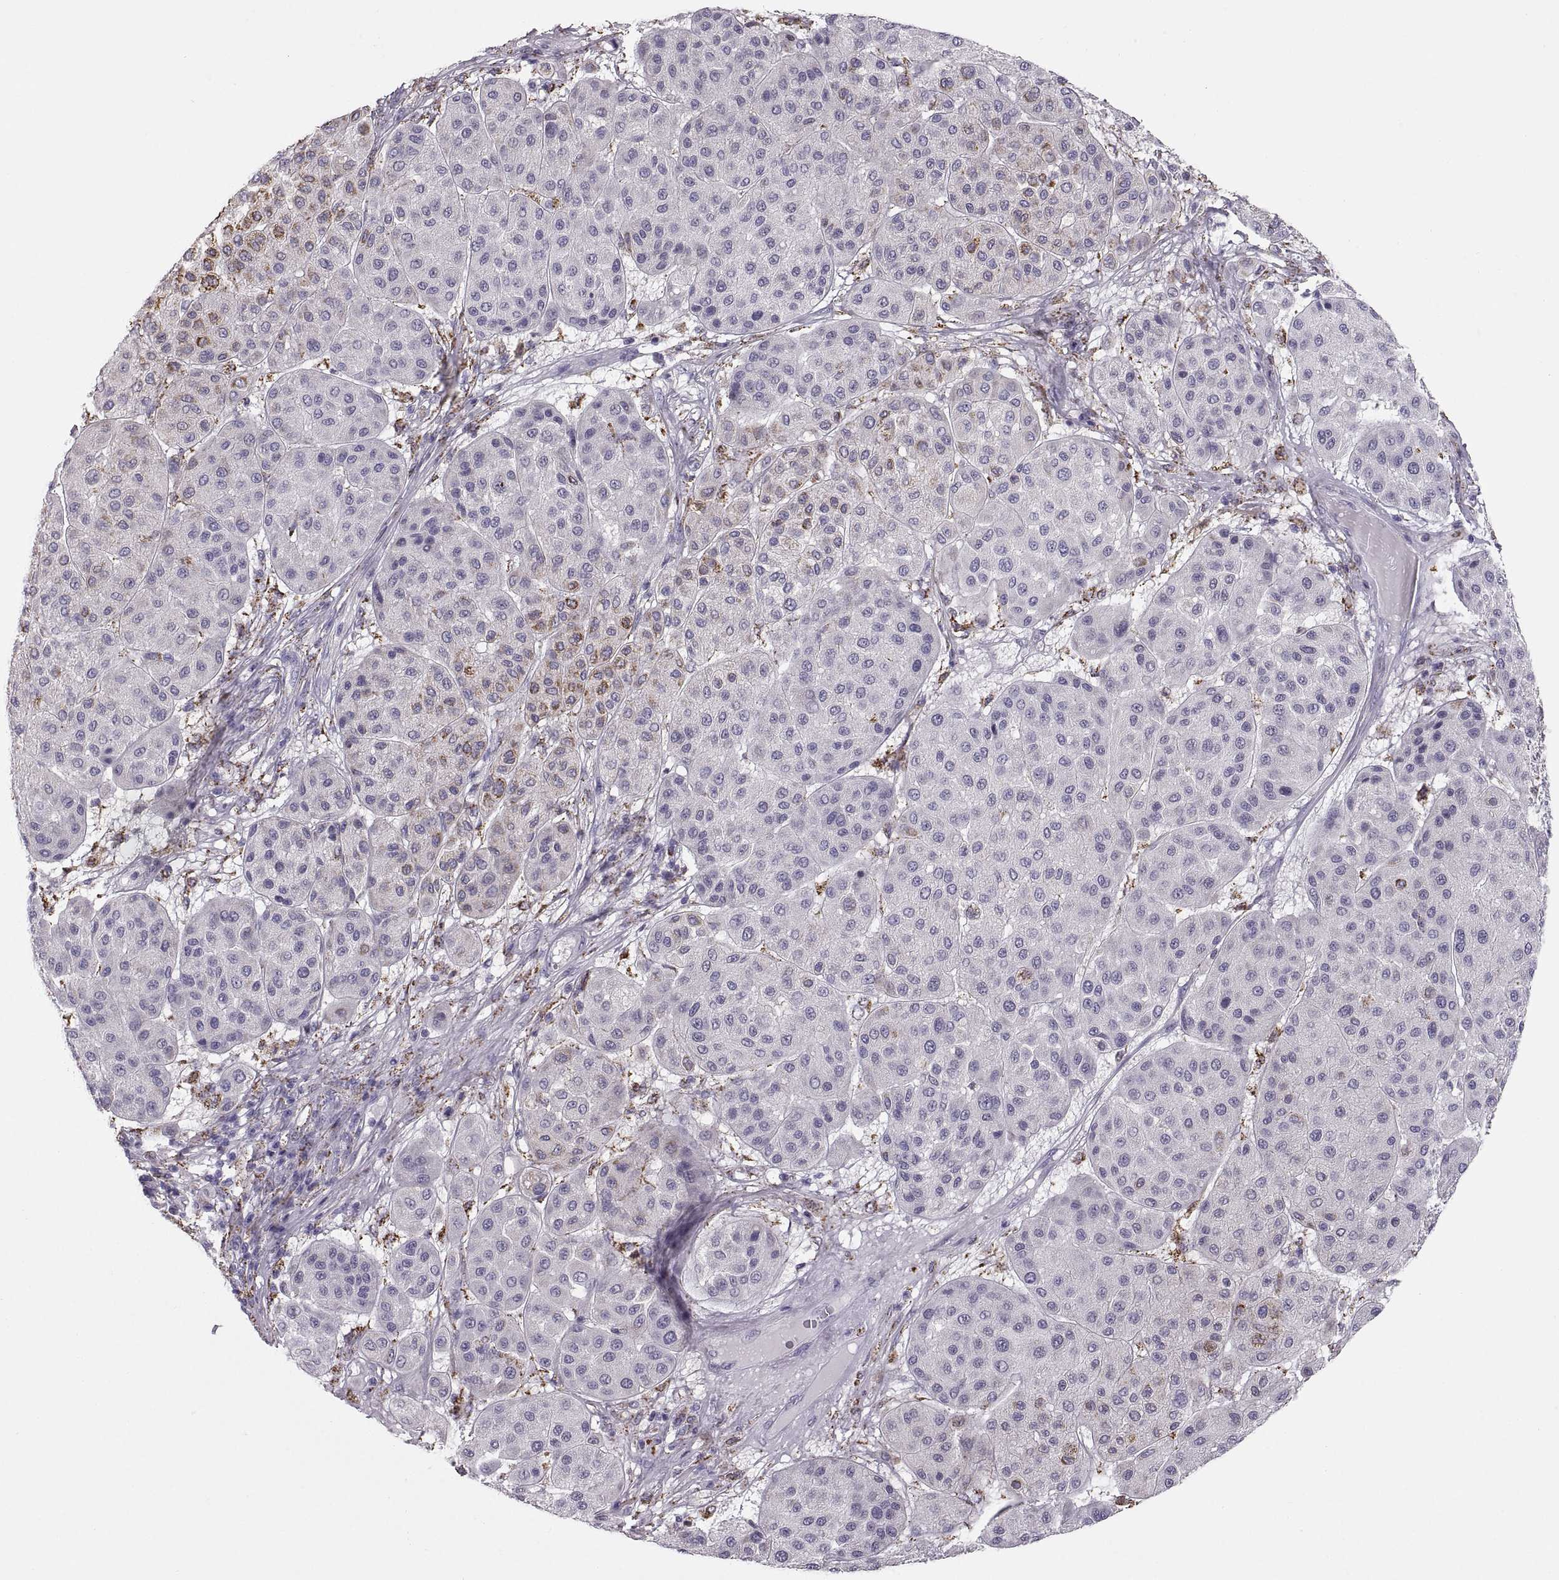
{"staining": {"intensity": "negative", "quantity": "none", "location": "none"}, "tissue": "melanoma", "cell_type": "Tumor cells", "image_type": "cancer", "snomed": [{"axis": "morphology", "description": "Malignant melanoma, Metastatic site"}, {"axis": "topography", "description": "Smooth muscle"}], "caption": "Tumor cells are negative for brown protein staining in melanoma.", "gene": "COL9A3", "patient": {"sex": "male", "age": 41}}